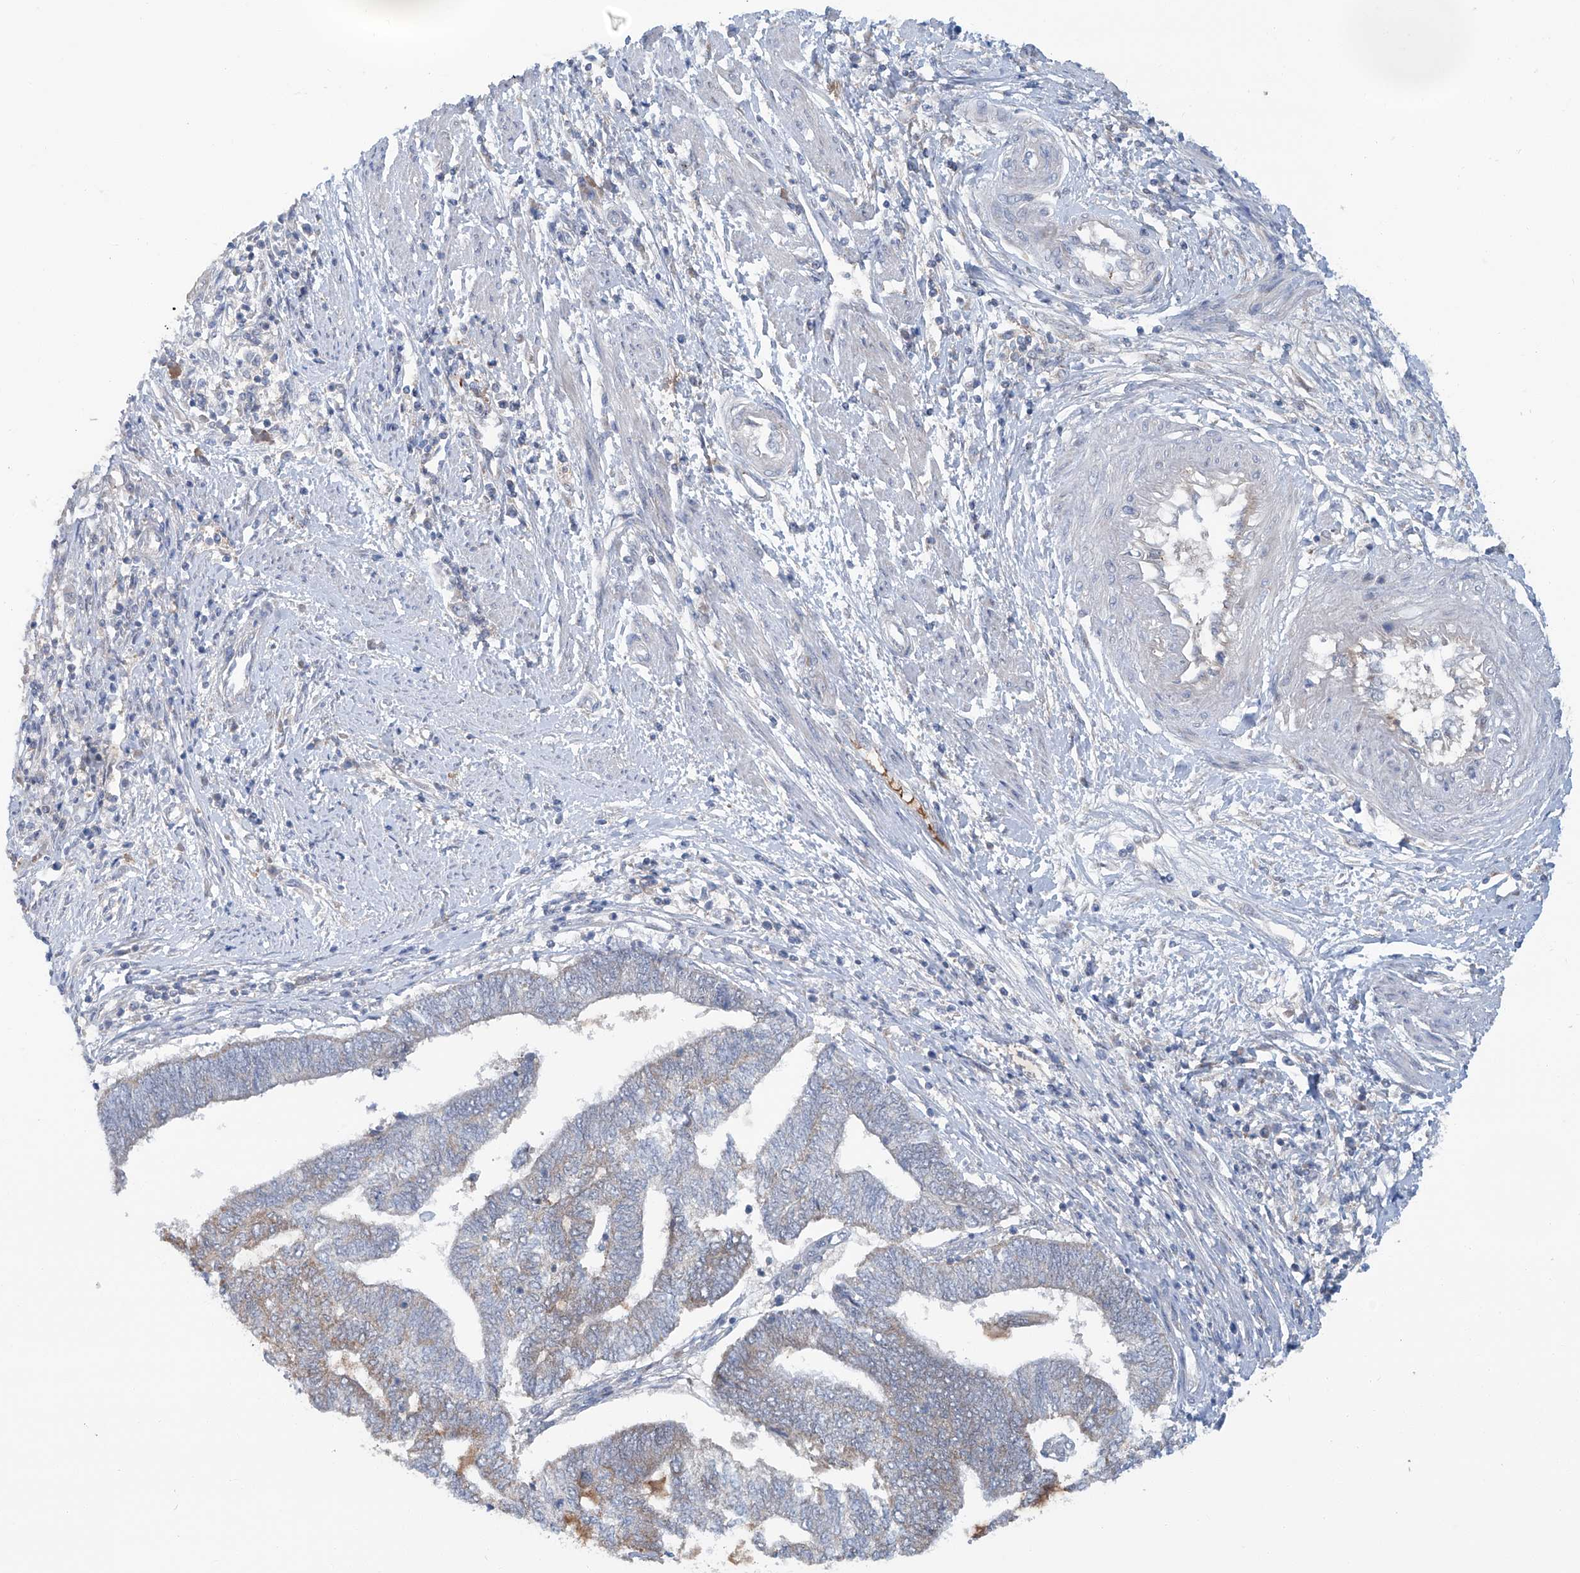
{"staining": {"intensity": "weak", "quantity": "<25%", "location": "cytoplasmic/membranous"}, "tissue": "endometrial cancer", "cell_type": "Tumor cells", "image_type": "cancer", "snomed": [{"axis": "morphology", "description": "Adenocarcinoma, NOS"}, {"axis": "topography", "description": "Uterus"}, {"axis": "topography", "description": "Endometrium"}], "caption": "This histopathology image is of endometrial cancer stained with IHC to label a protein in brown with the nuclei are counter-stained blue. There is no expression in tumor cells.", "gene": "SIX4", "patient": {"sex": "female", "age": 70}}